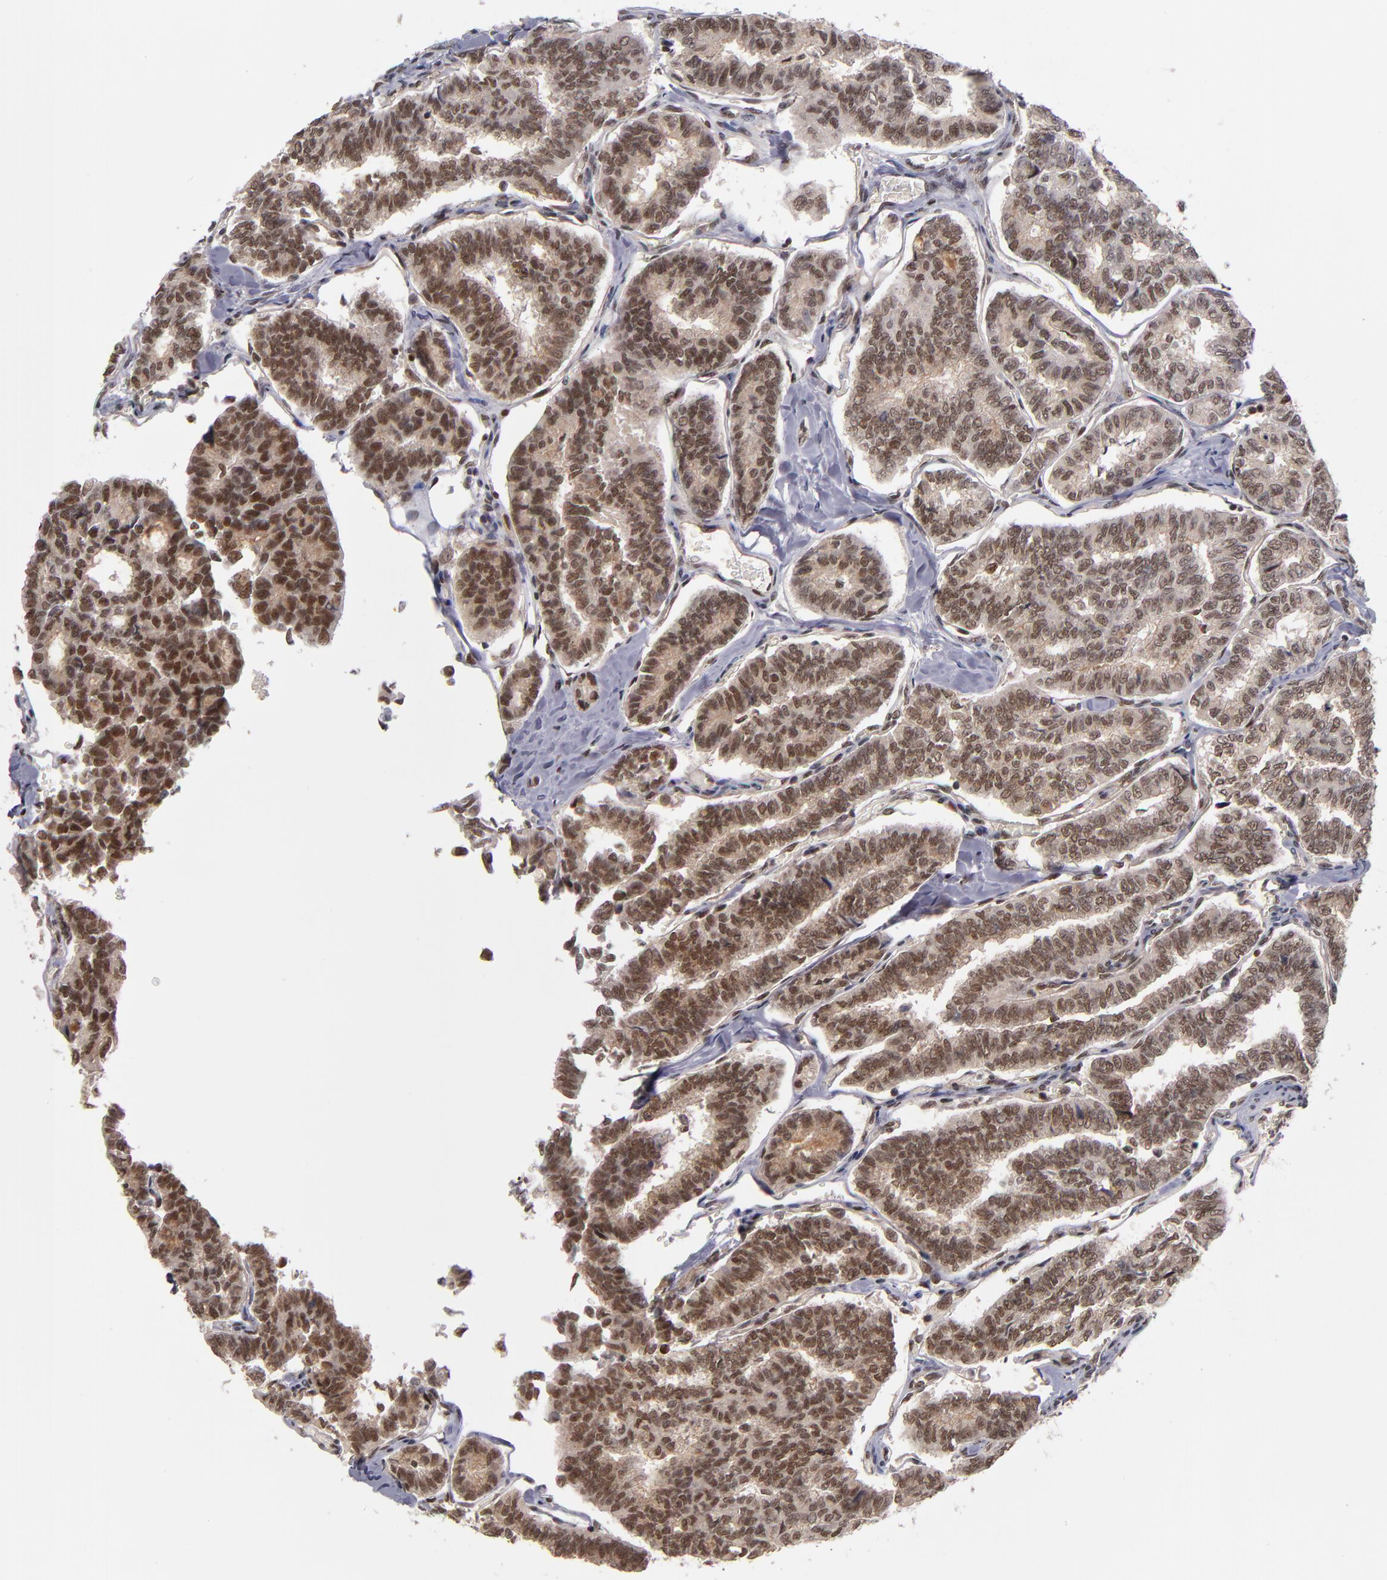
{"staining": {"intensity": "moderate", "quantity": ">75%", "location": "nuclear"}, "tissue": "thyroid cancer", "cell_type": "Tumor cells", "image_type": "cancer", "snomed": [{"axis": "morphology", "description": "Papillary adenocarcinoma, NOS"}, {"axis": "topography", "description": "Thyroid gland"}], "caption": "IHC micrograph of neoplastic tissue: human papillary adenocarcinoma (thyroid) stained using IHC exhibits medium levels of moderate protein expression localized specifically in the nuclear of tumor cells, appearing as a nuclear brown color.", "gene": "KDM6A", "patient": {"sex": "female", "age": 35}}